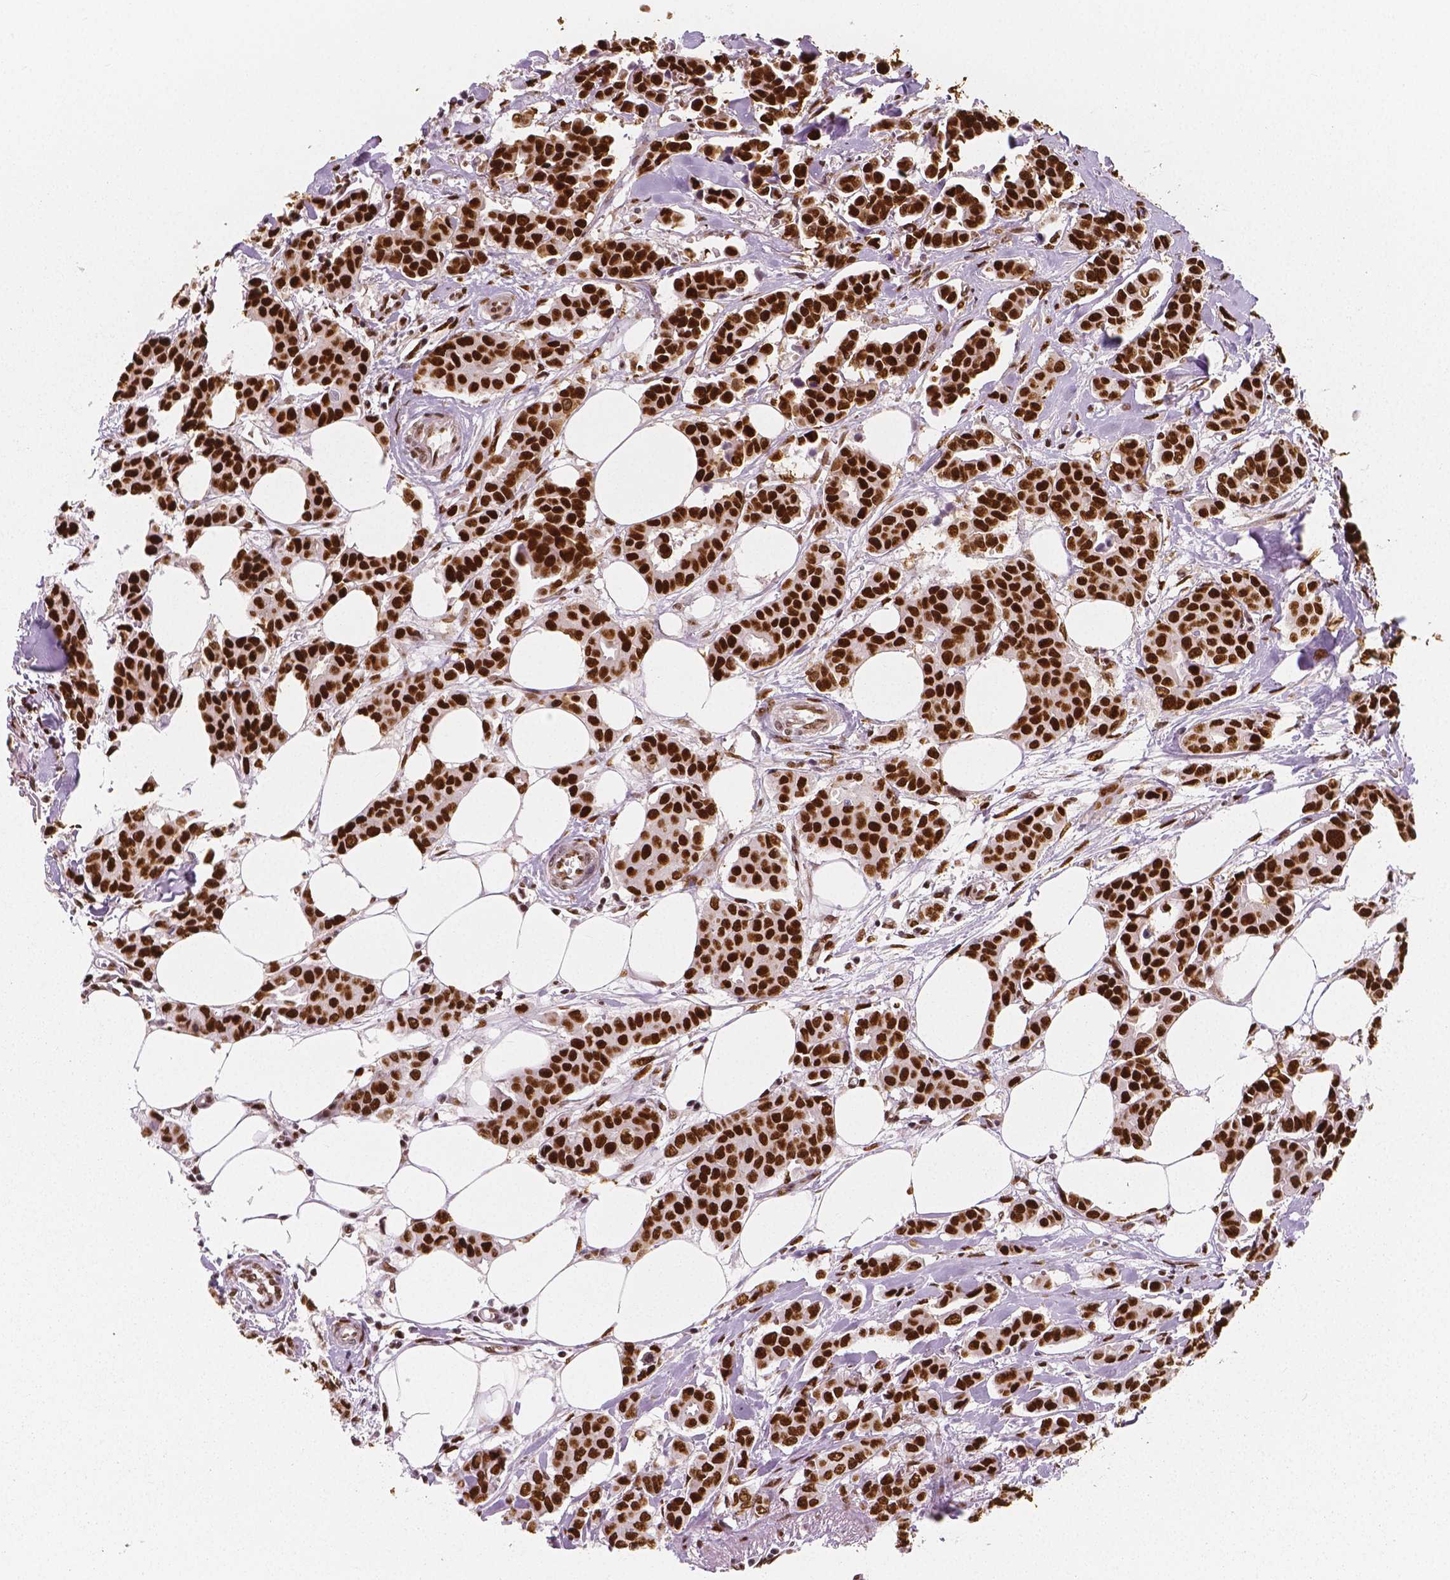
{"staining": {"intensity": "strong", "quantity": ">75%", "location": "nuclear"}, "tissue": "breast cancer", "cell_type": "Tumor cells", "image_type": "cancer", "snomed": [{"axis": "morphology", "description": "Duct carcinoma"}, {"axis": "topography", "description": "Breast"}], "caption": "IHC staining of infiltrating ductal carcinoma (breast), which reveals high levels of strong nuclear staining in about >75% of tumor cells indicating strong nuclear protein expression. The staining was performed using DAB (3,3'-diaminobenzidine) (brown) for protein detection and nuclei were counterstained in hematoxylin (blue).", "gene": "NUCKS1", "patient": {"sex": "female", "age": 94}}